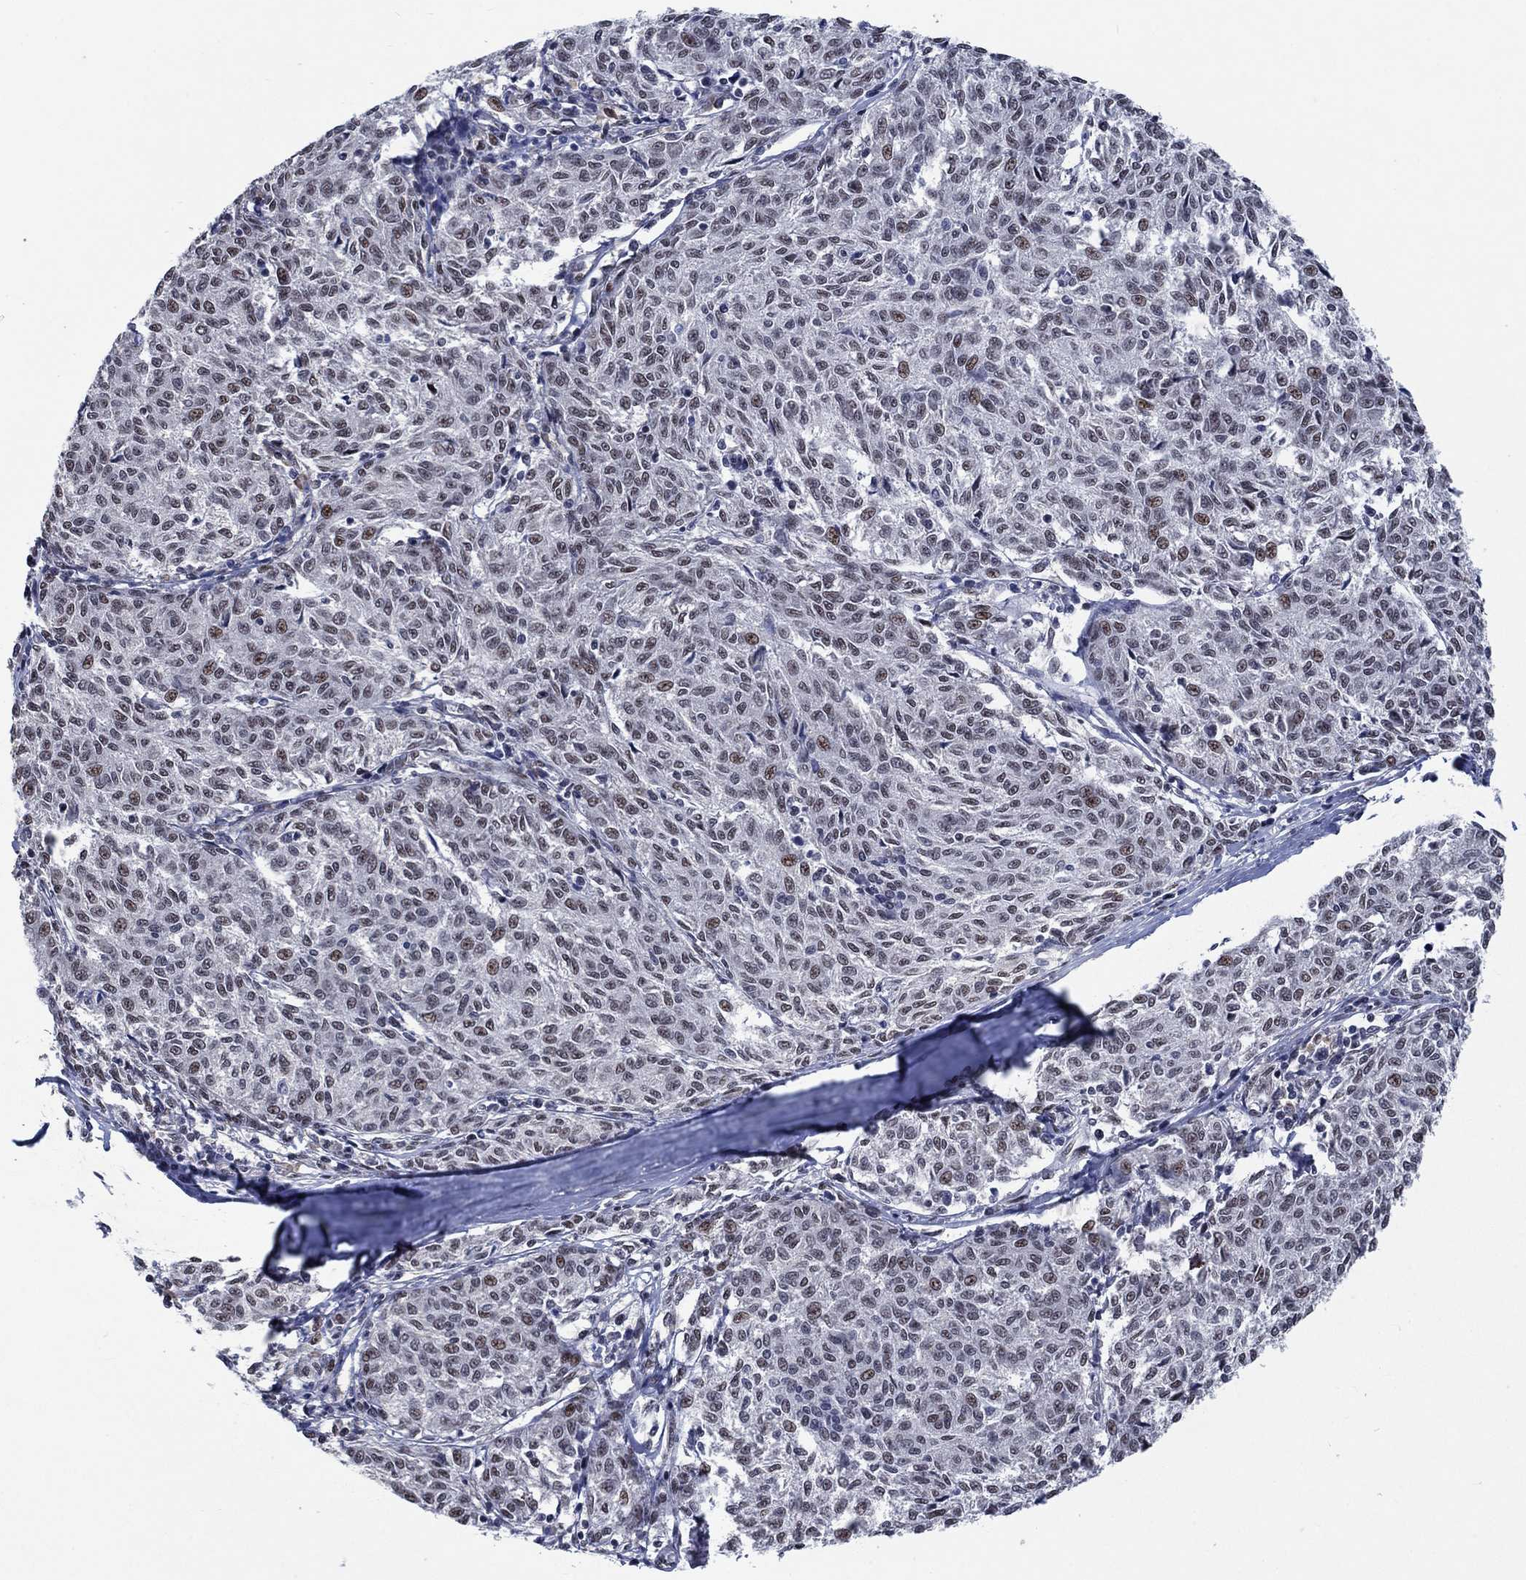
{"staining": {"intensity": "weak", "quantity": "<25%", "location": "nuclear"}, "tissue": "melanoma", "cell_type": "Tumor cells", "image_type": "cancer", "snomed": [{"axis": "morphology", "description": "Malignant melanoma, NOS"}, {"axis": "topography", "description": "Skin"}], "caption": "Immunohistochemistry photomicrograph of melanoma stained for a protein (brown), which displays no staining in tumor cells.", "gene": "HTN1", "patient": {"sex": "female", "age": 72}}